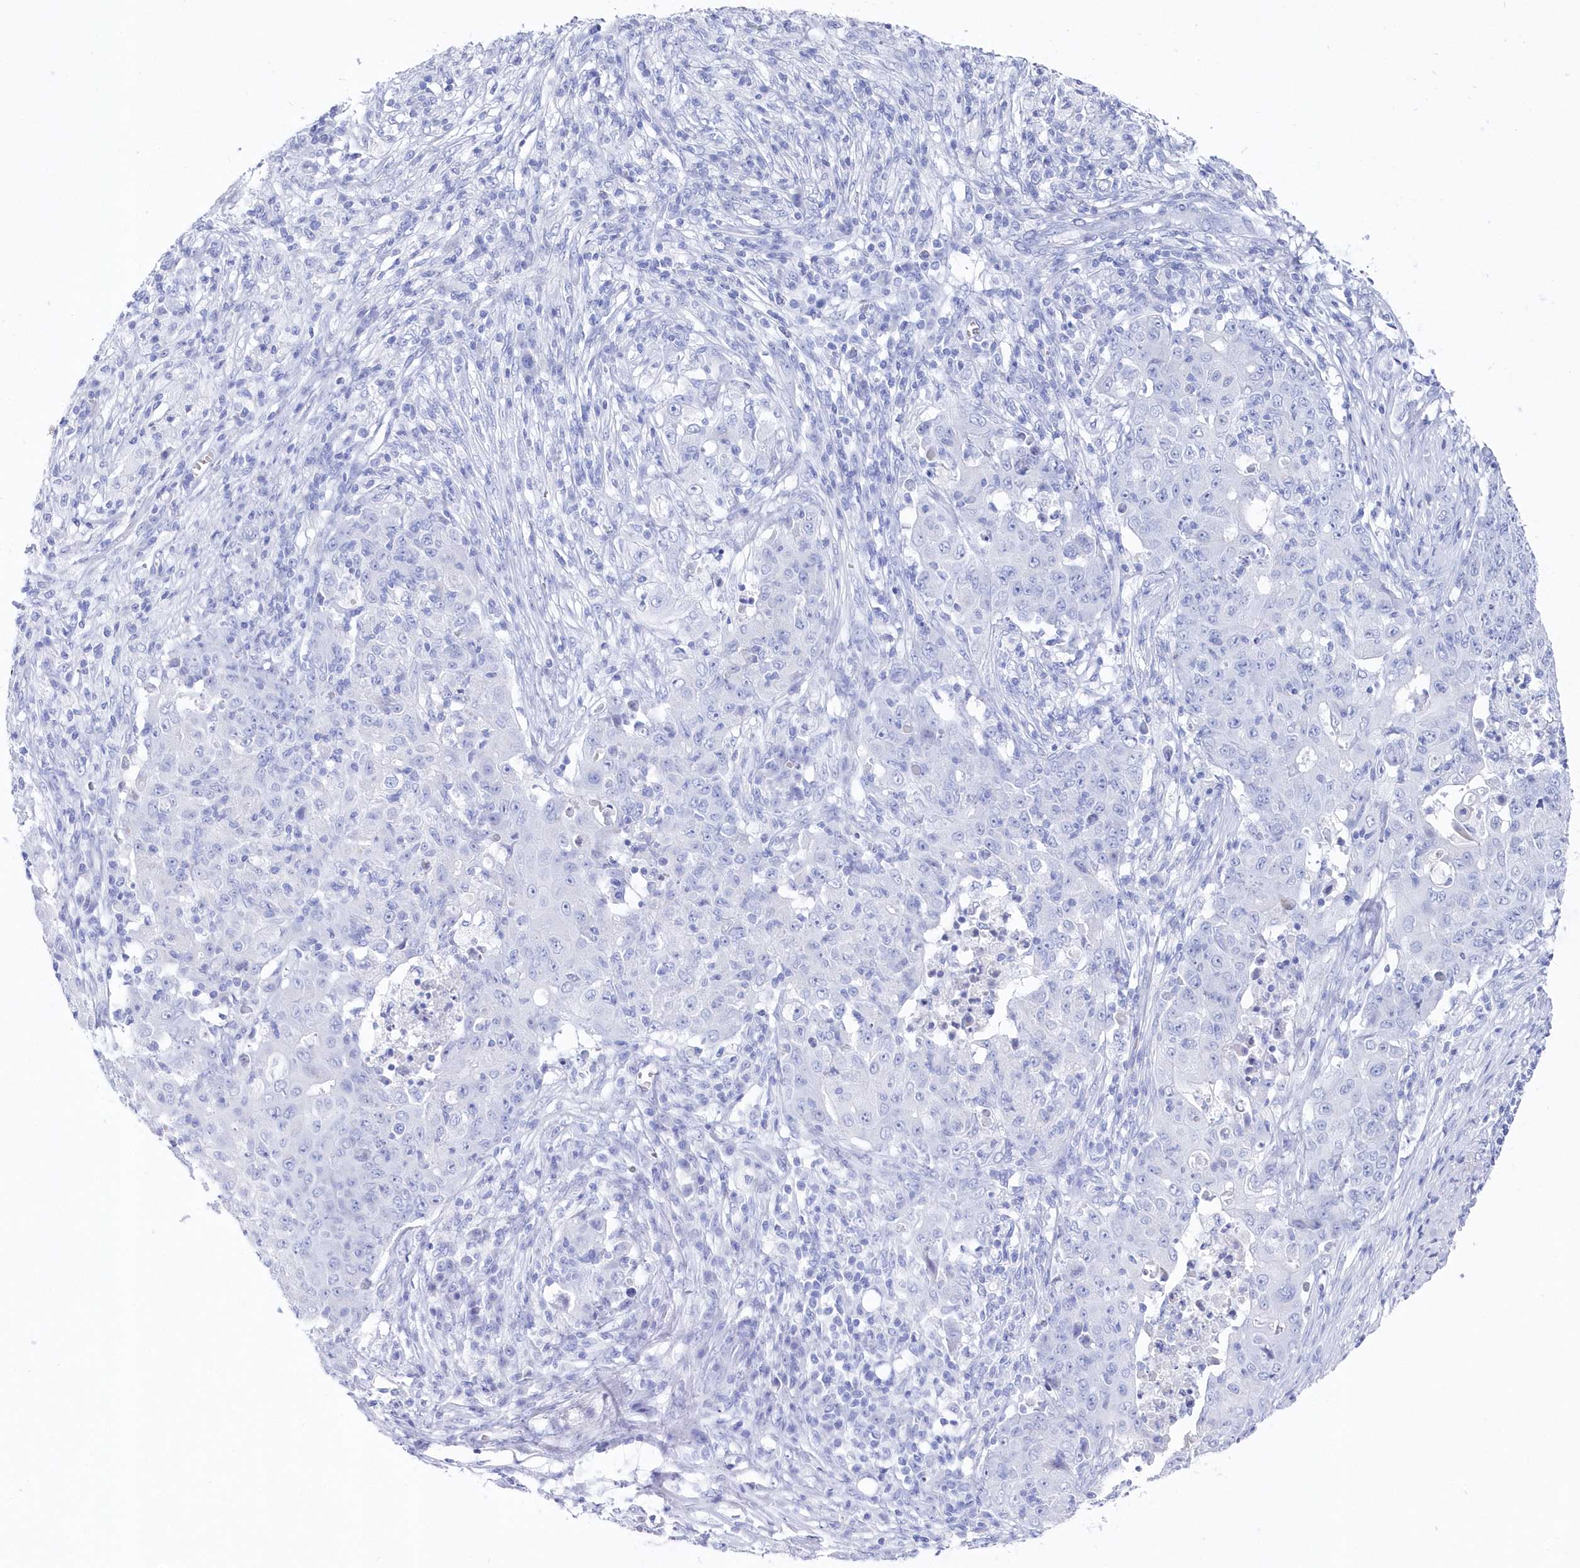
{"staining": {"intensity": "negative", "quantity": "none", "location": "none"}, "tissue": "ovarian cancer", "cell_type": "Tumor cells", "image_type": "cancer", "snomed": [{"axis": "morphology", "description": "Carcinoma, endometroid"}, {"axis": "topography", "description": "Ovary"}], "caption": "Endometroid carcinoma (ovarian) was stained to show a protein in brown. There is no significant positivity in tumor cells.", "gene": "CSNK1G2", "patient": {"sex": "female", "age": 42}}